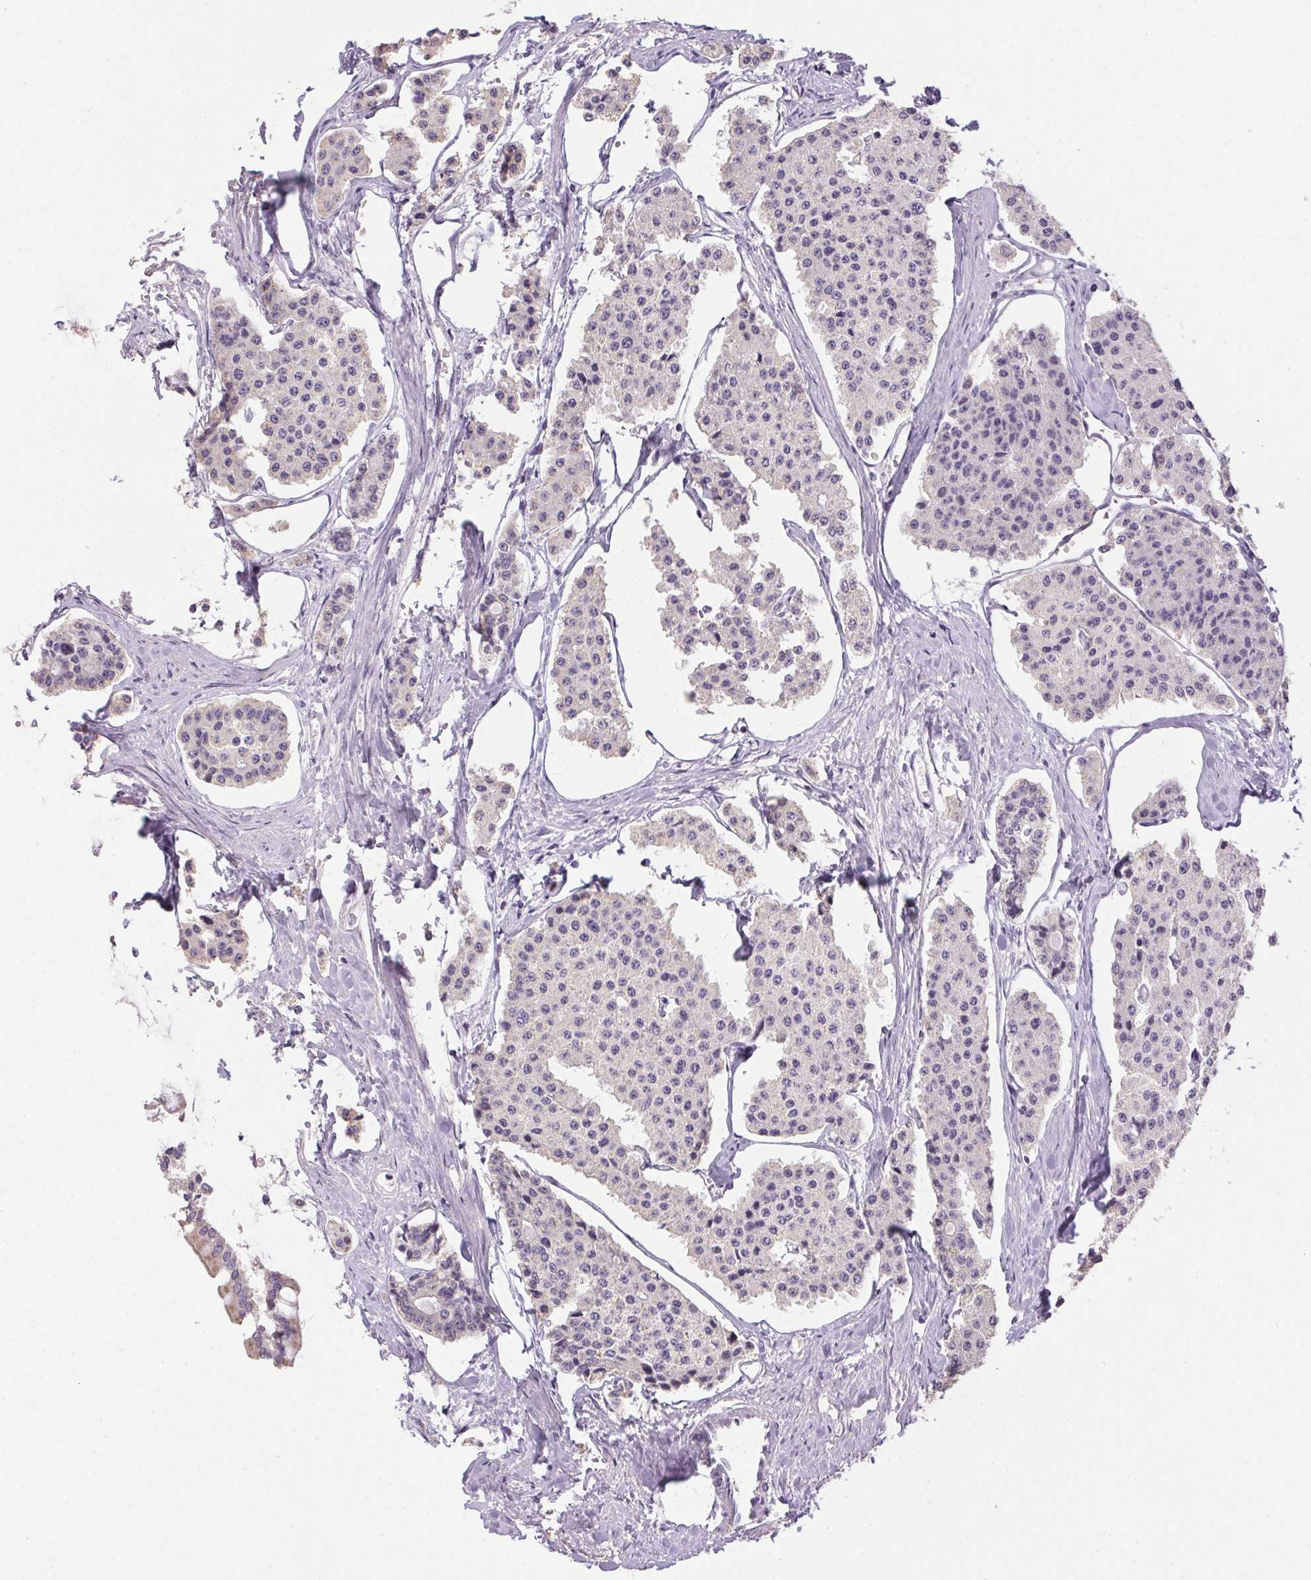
{"staining": {"intensity": "negative", "quantity": "none", "location": "none"}, "tissue": "carcinoid", "cell_type": "Tumor cells", "image_type": "cancer", "snomed": [{"axis": "morphology", "description": "Carcinoid, malignant, NOS"}, {"axis": "topography", "description": "Small intestine"}], "caption": "Tumor cells are negative for brown protein staining in carcinoid (malignant).", "gene": "SPACA9", "patient": {"sex": "female", "age": 65}}